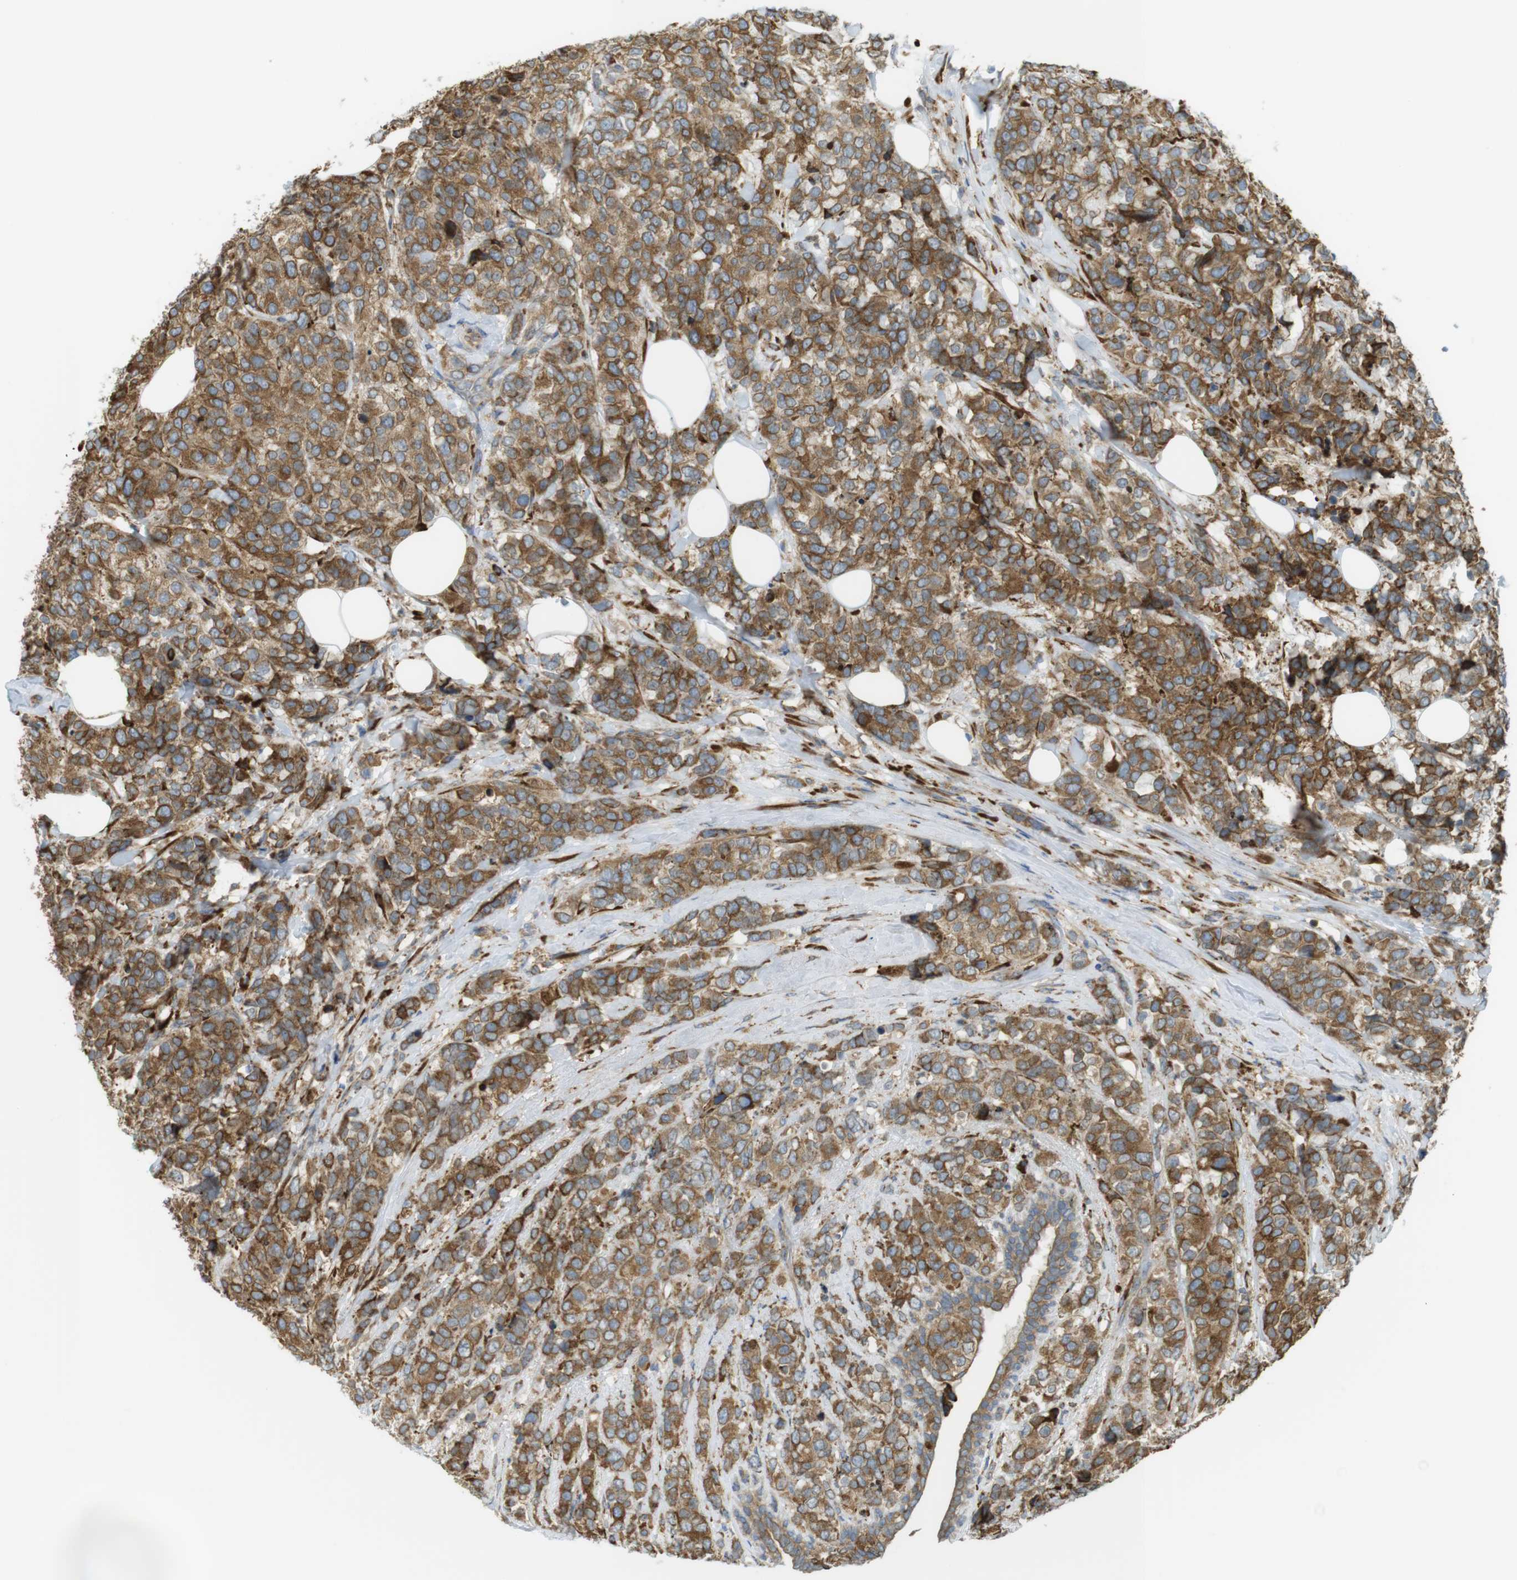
{"staining": {"intensity": "moderate", "quantity": ">75%", "location": "cytoplasmic/membranous"}, "tissue": "breast cancer", "cell_type": "Tumor cells", "image_type": "cancer", "snomed": [{"axis": "morphology", "description": "Lobular carcinoma"}, {"axis": "topography", "description": "Breast"}], "caption": "This image demonstrates breast lobular carcinoma stained with immunohistochemistry (IHC) to label a protein in brown. The cytoplasmic/membranous of tumor cells show moderate positivity for the protein. Nuclei are counter-stained blue.", "gene": "MBOAT2", "patient": {"sex": "female", "age": 59}}